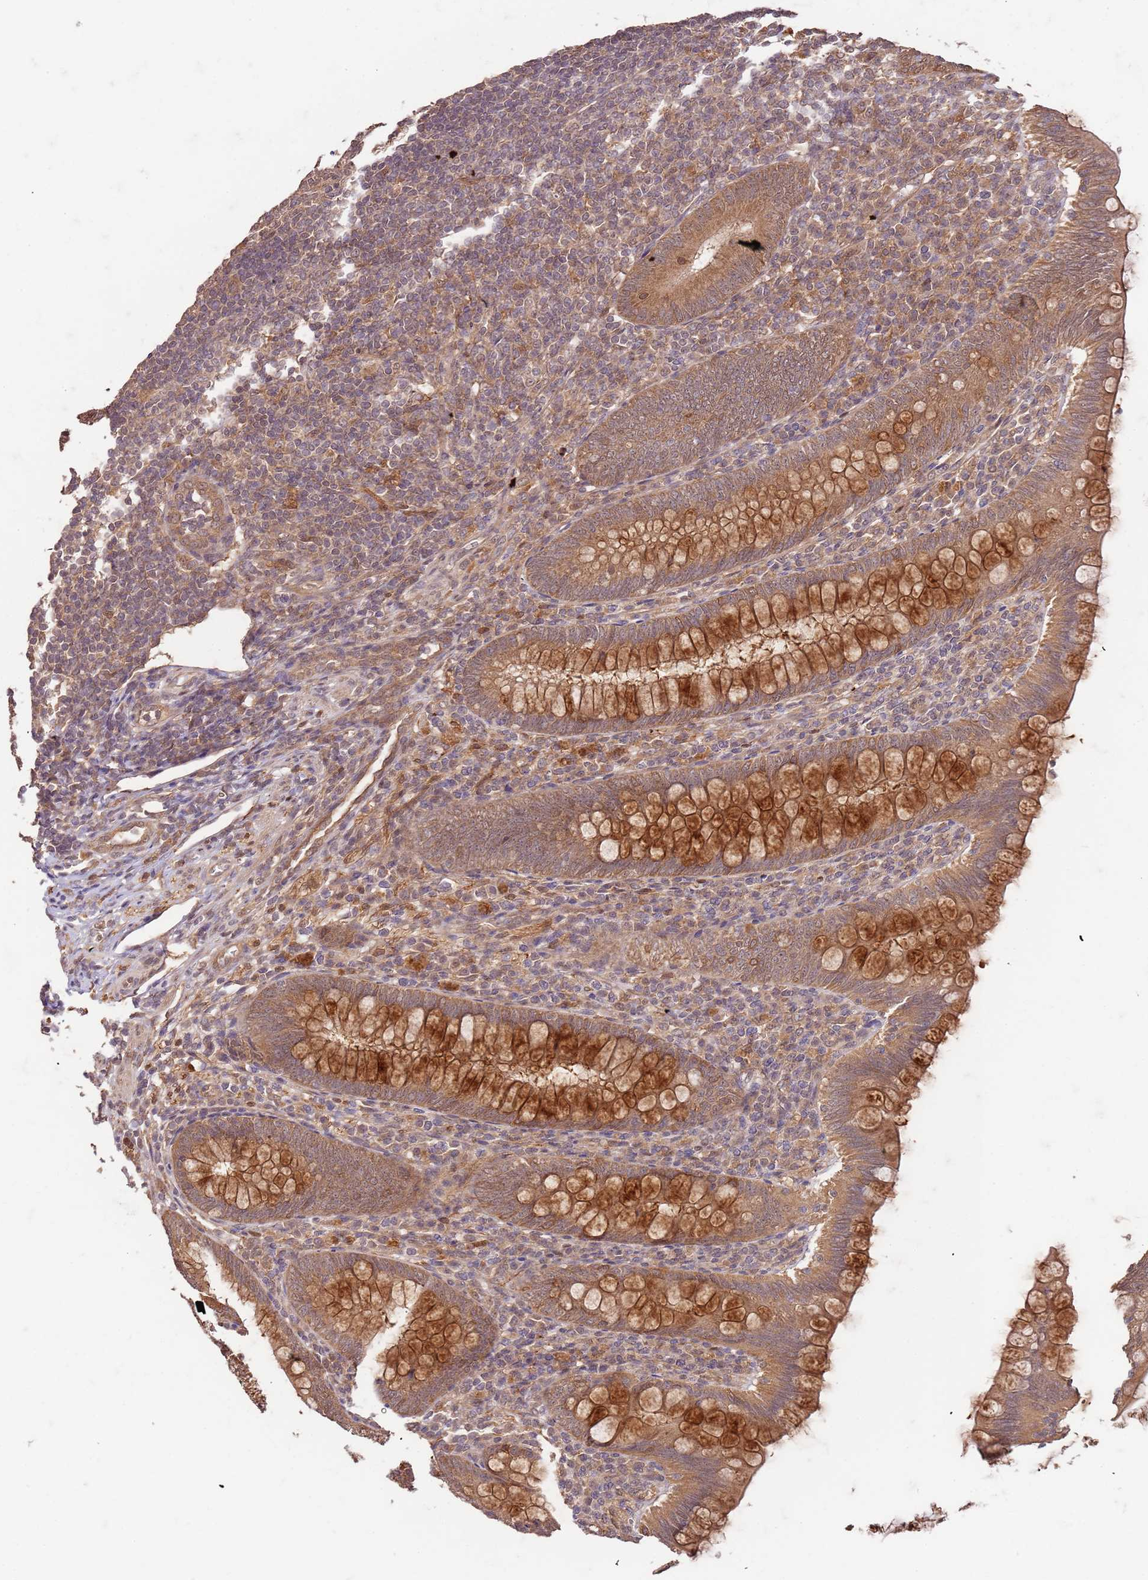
{"staining": {"intensity": "strong", "quantity": ">75%", "location": "cytoplasmic/membranous"}, "tissue": "appendix", "cell_type": "Glandular cells", "image_type": "normal", "snomed": [{"axis": "morphology", "description": "Normal tissue, NOS"}, {"axis": "topography", "description": "Appendix"}], "caption": "Immunohistochemistry micrograph of benign appendix: appendix stained using immunohistochemistry demonstrates high levels of strong protein expression localized specifically in the cytoplasmic/membranous of glandular cells, appearing as a cytoplasmic/membranous brown color.", "gene": "UBE3A", "patient": {"sex": "male", "age": 14}}